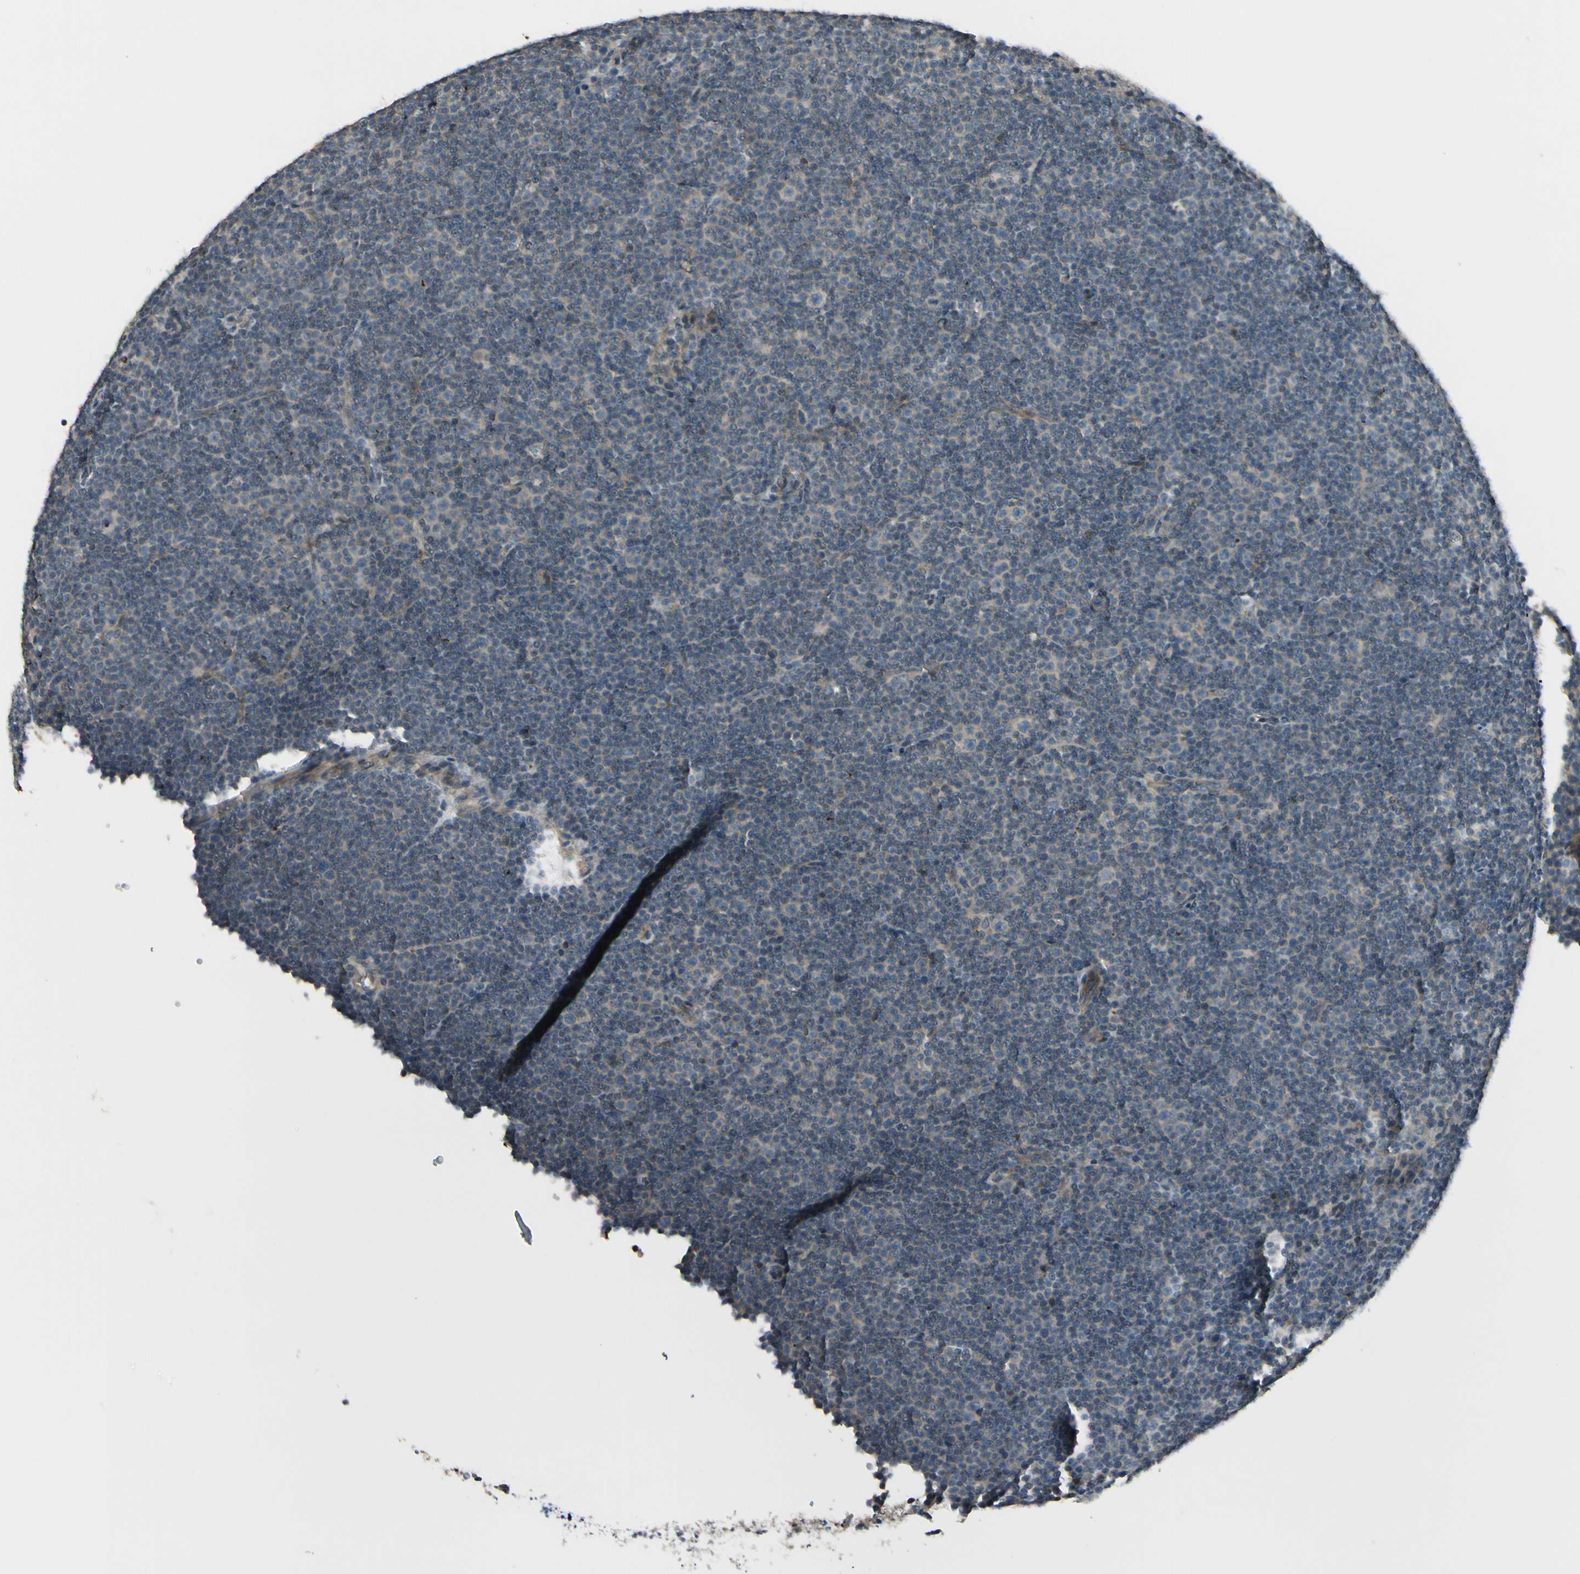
{"staining": {"intensity": "negative", "quantity": "none", "location": "none"}, "tissue": "lymphoma", "cell_type": "Tumor cells", "image_type": "cancer", "snomed": [{"axis": "morphology", "description": "Malignant lymphoma, non-Hodgkin's type, Low grade"}, {"axis": "topography", "description": "Lymph node"}], "caption": "Photomicrograph shows no significant protein staining in tumor cells of low-grade malignant lymphoma, non-Hodgkin's type. The staining is performed using DAB brown chromogen with nuclei counter-stained in using hematoxylin.", "gene": "PPP3CB", "patient": {"sex": "female", "age": 67}}